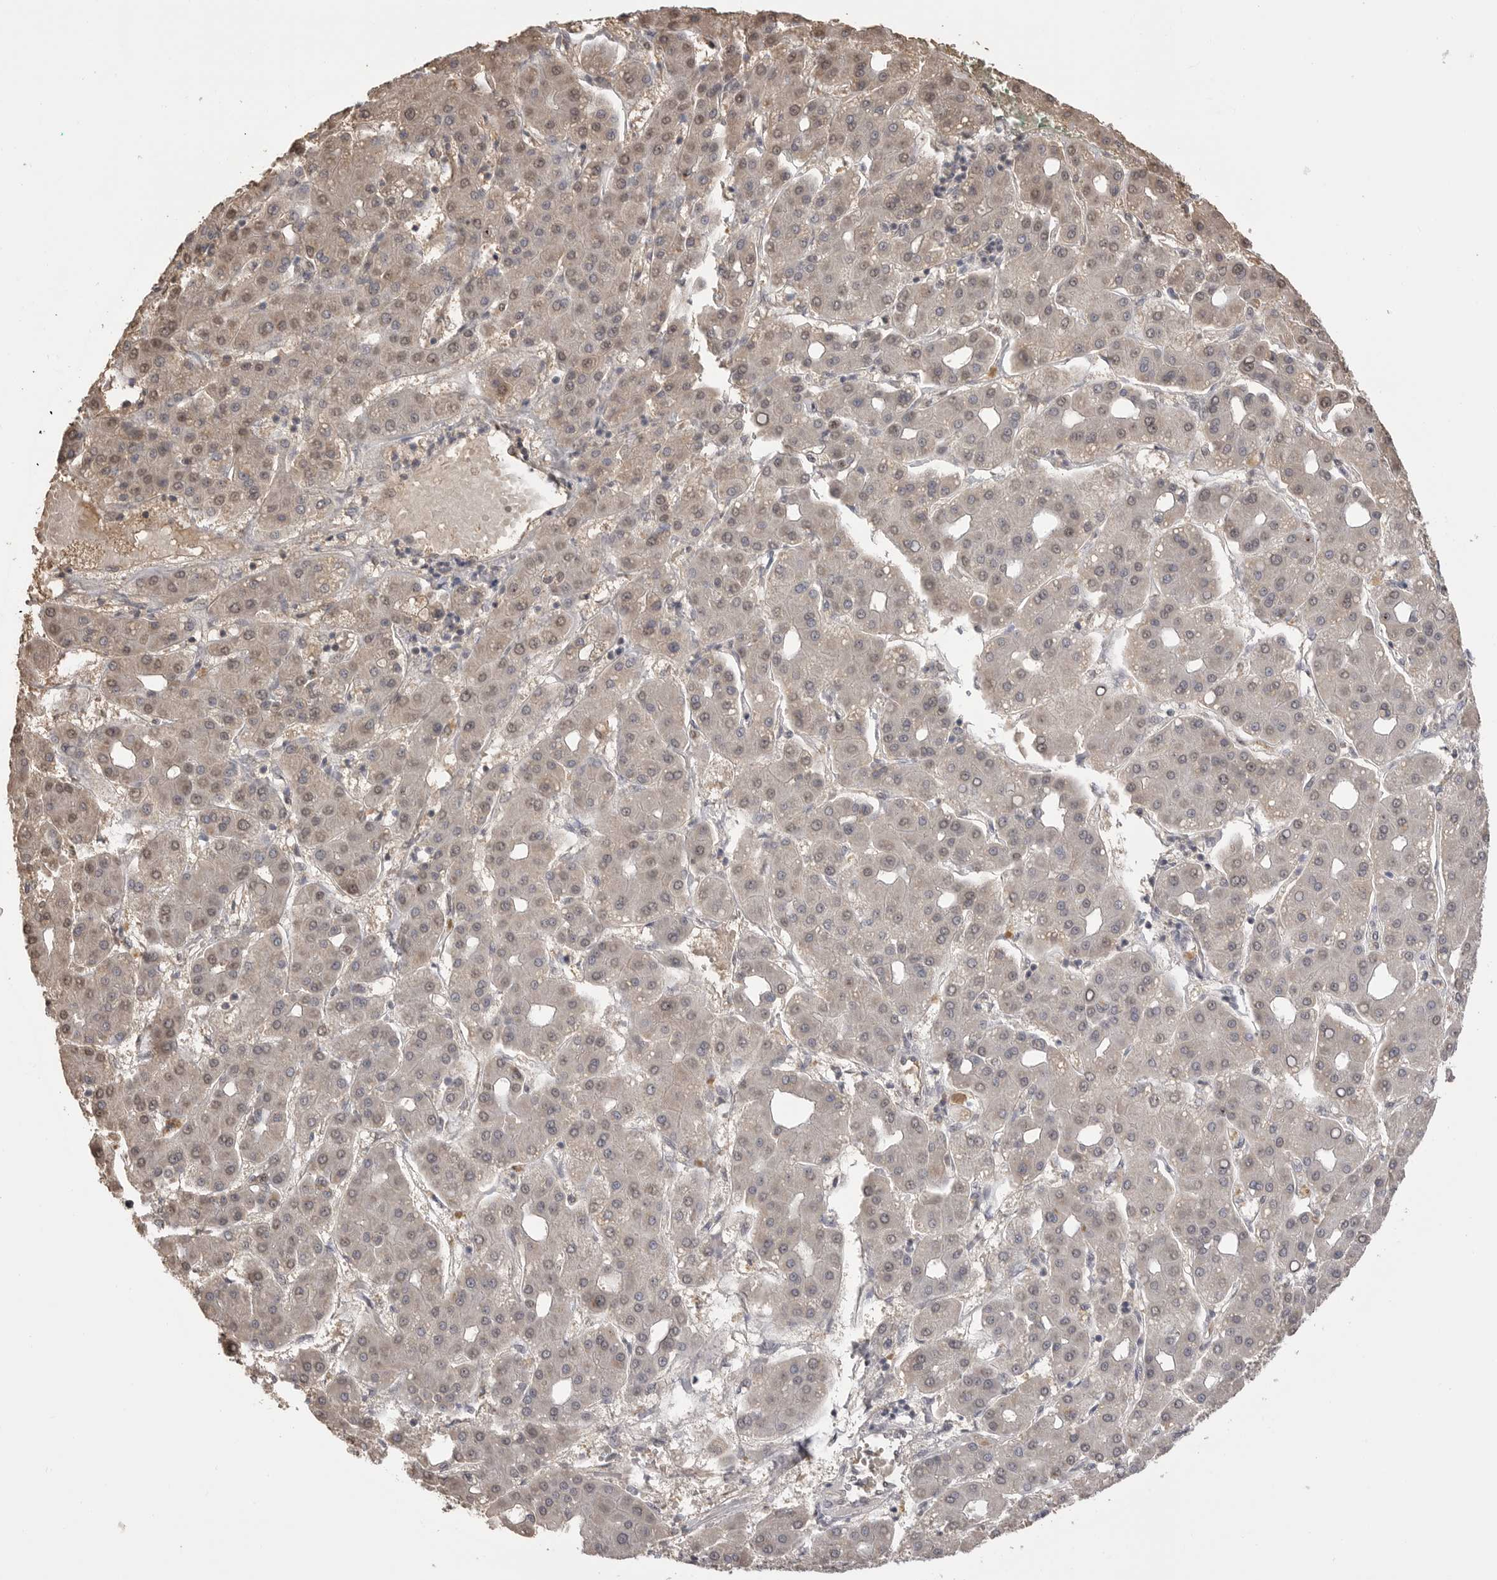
{"staining": {"intensity": "weak", "quantity": "25%-75%", "location": "nuclear"}, "tissue": "liver cancer", "cell_type": "Tumor cells", "image_type": "cancer", "snomed": [{"axis": "morphology", "description": "Carcinoma, Hepatocellular, NOS"}, {"axis": "topography", "description": "Liver"}], "caption": "Immunohistochemistry (DAB (3,3'-diaminobenzidine)) staining of liver cancer shows weak nuclear protein expression in approximately 25%-75% of tumor cells.", "gene": "ASPSCR1", "patient": {"sex": "male", "age": 65}}